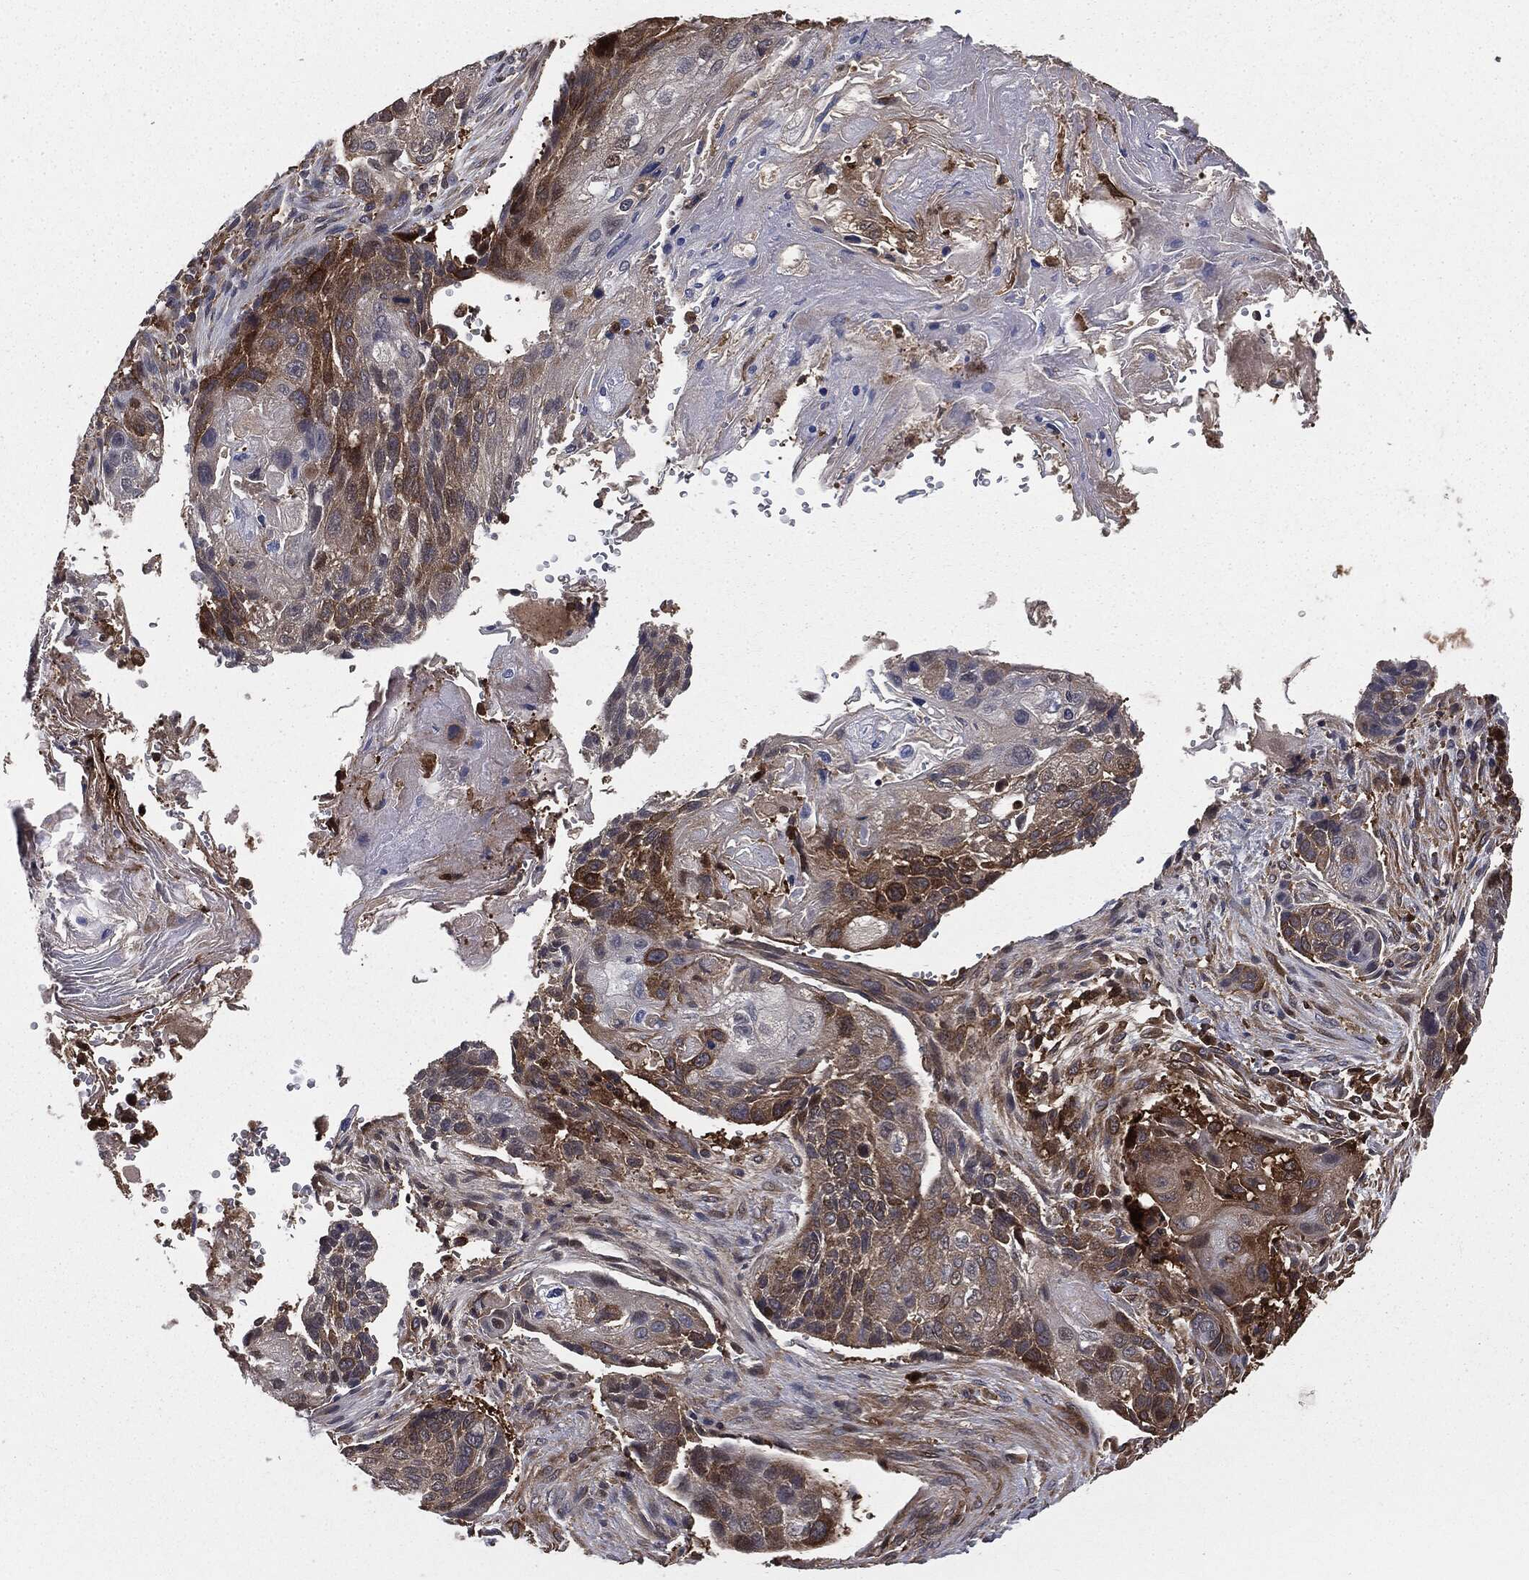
{"staining": {"intensity": "strong", "quantity": "<25%", "location": "cytoplasmic/membranous"}, "tissue": "lung cancer", "cell_type": "Tumor cells", "image_type": "cancer", "snomed": [{"axis": "morphology", "description": "Normal tissue, NOS"}, {"axis": "morphology", "description": "Squamous cell carcinoma, NOS"}, {"axis": "topography", "description": "Bronchus"}, {"axis": "topography", "description": "Lung"}], "caption": "Lung cancer (squamous cell carcinoma) was stained to show a protein in brown. There is medium levels of strong cytoplasmic/membranous expression in approximately <25% of tumor cells. (DAB IHC with brightfield microscopy, high magnification).", "gene": "GNB5", "patient": {"sex": "male", "age": 69}}